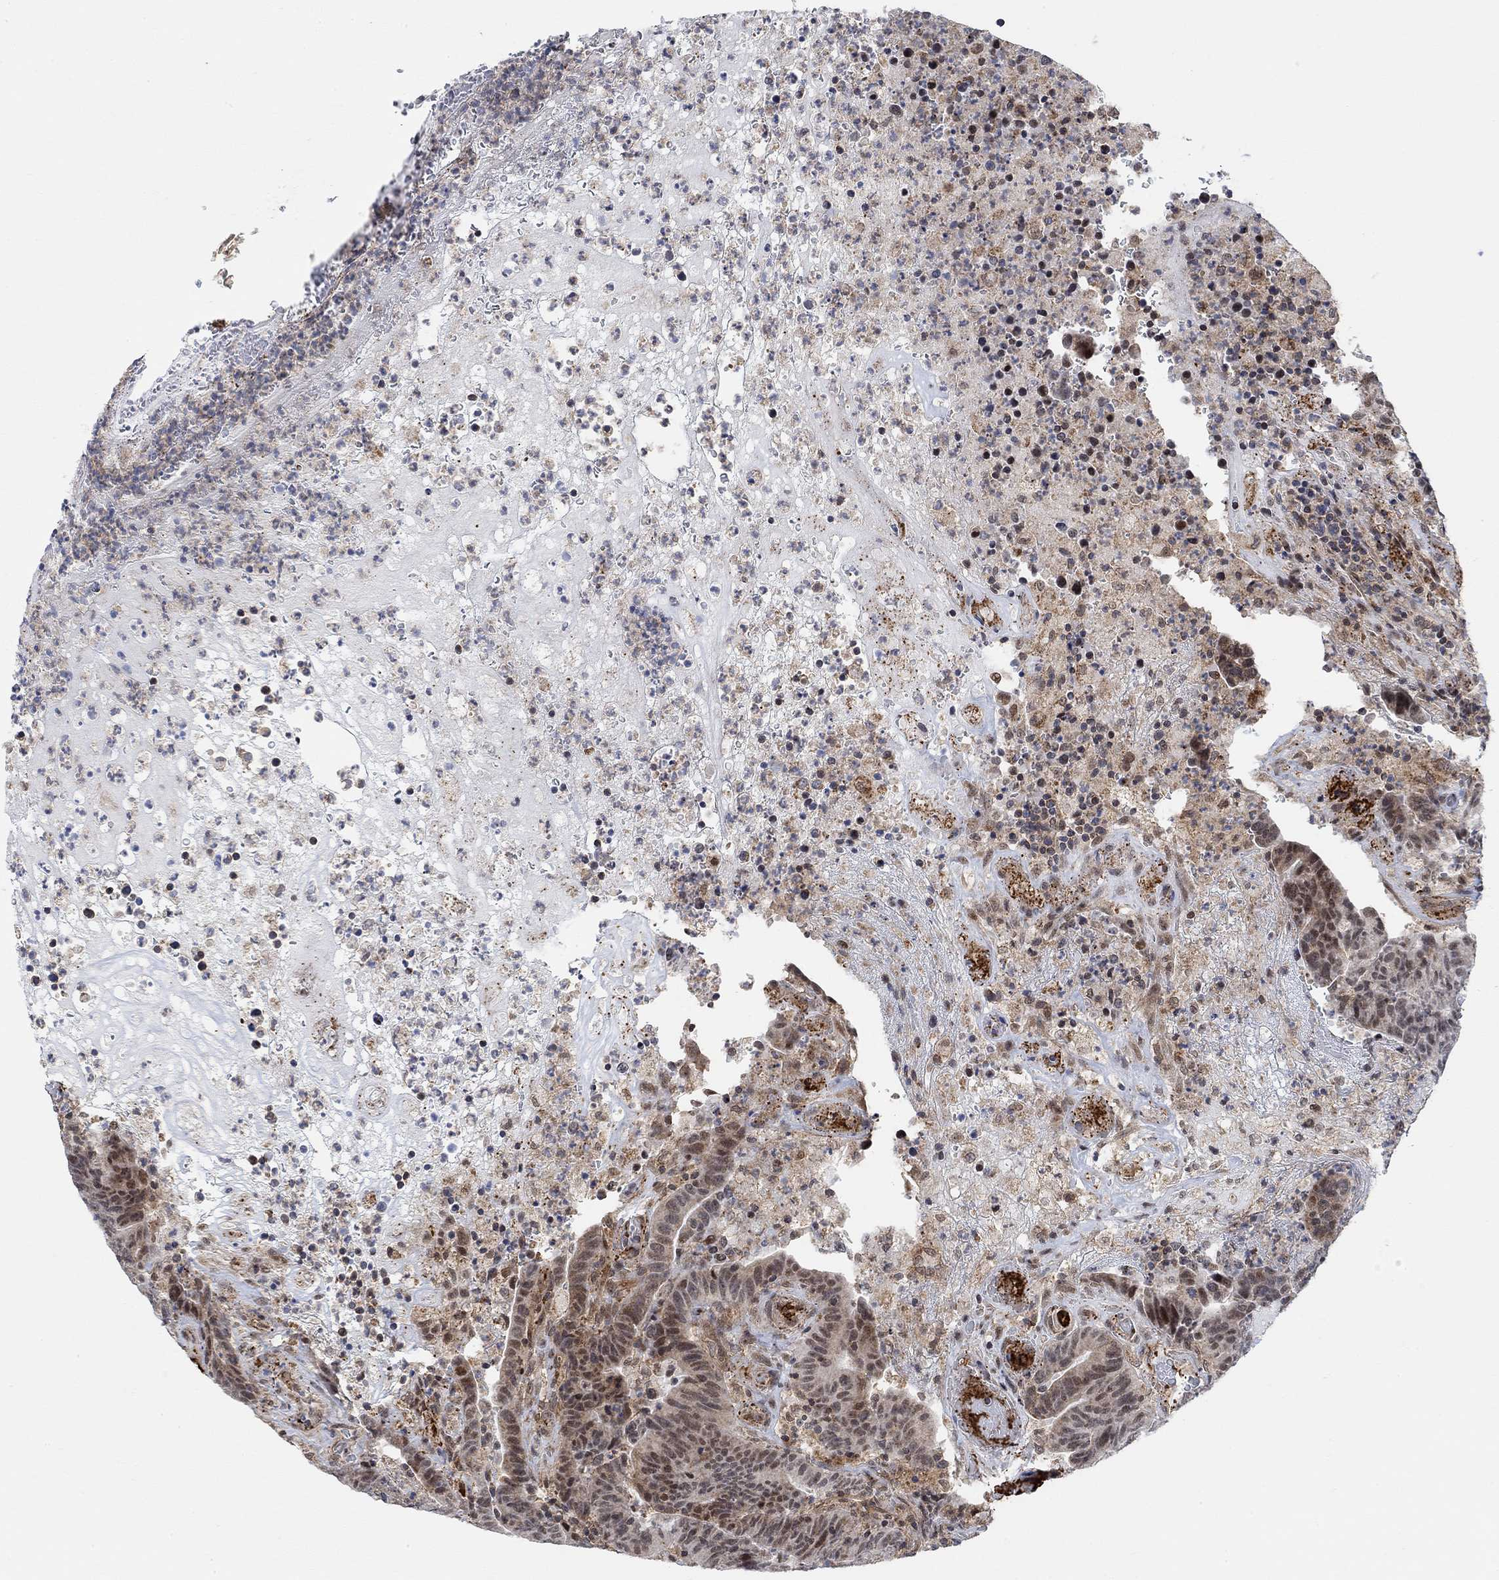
{"staining": {"intensity": "moderate", "quantity": "25%-75%", "location": "nuclear"}, "tissue": "colorectal cancer", "cell_type": "Tumor cells", "image_type": "cancer", "snomed": [{"axis": "morphology", "description": "Adenocarcinoma, NOS"}, {"axis": "topography", "description": "Colon"}], "caption": "Immunohistochemistry (IHC) of adenocarcinoma (colorectal) demonstrates medium levels of moderate nuclear positivity in about 25%-75% of tumor cells.", "gene": "PWWP2B", "patient": {"sex": "female", "age": 75}}